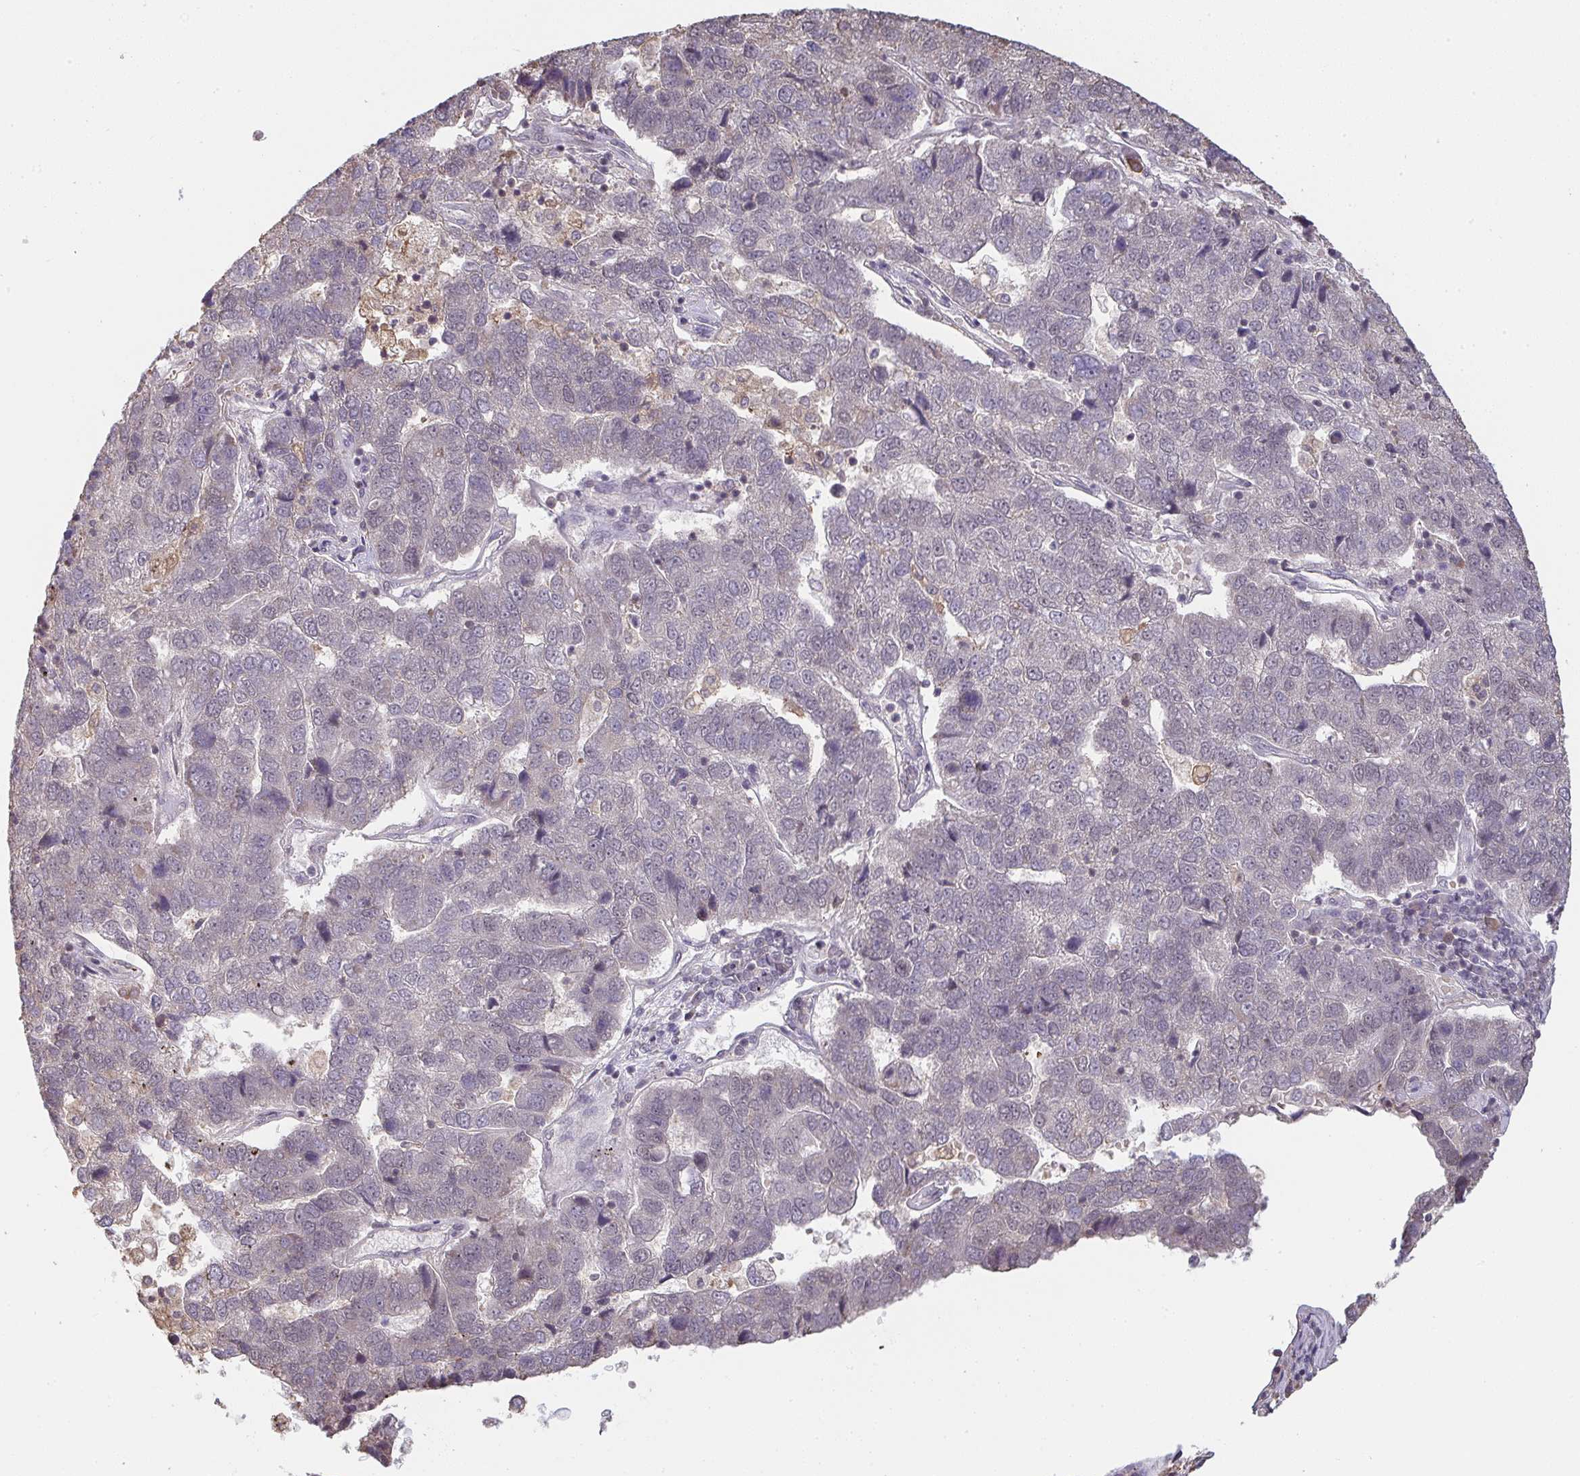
{"staining": {"intensity": "weak", "quantity": "<25%", "location": "nuclear"}, "tissue": "pancreatic cancer", "cell_type": "Tumor cells", "image_type": "cancer", "snomed": [{"axis": "morphology", "description": "Adenocarcinoma, NOS"}, {"axis": "topography", "description": "Pancreas"}], "caption": "This is a micrograph of immunohistochemistry (IHC) staining of adenocarcinoma (pancreatic), which shows no staining in tumor cells.", "gene": "SAP30", "patient": {"sex": "female", "age": 61}}